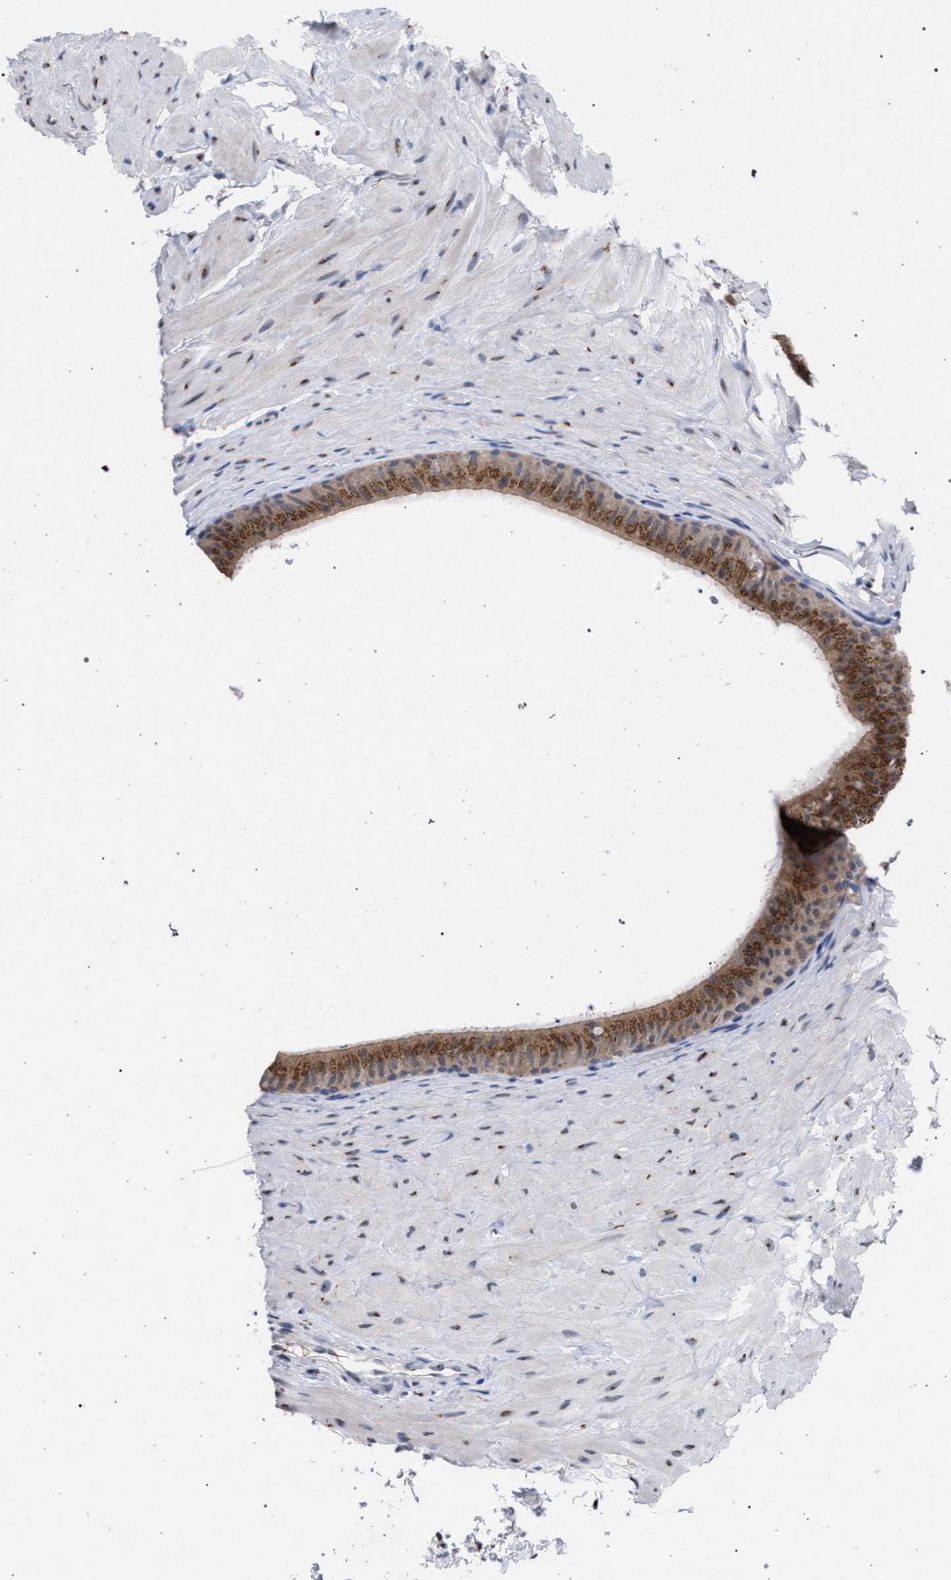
{"staining": {"intensity": "moderate", "quantity": ">75%", "location": "cytoplasmic/membranous"}, "tissue": "epididymis", "cell_type": "Glandular cells", "image_type": "normal", "snomed": [{"axis": "morphology", "description": "Normal tissue, NOS"}, {"axis": "topography", "description": "Epididymis"}], "caption": "Immunohistochemical staining of normal human epididymis displays >75% levels of moderate cytoplasmic/membranous protein expression in about >75% of glandular cells.", "gene": "GOLGA2", "patient": {"sex": "male", "age": 34}}